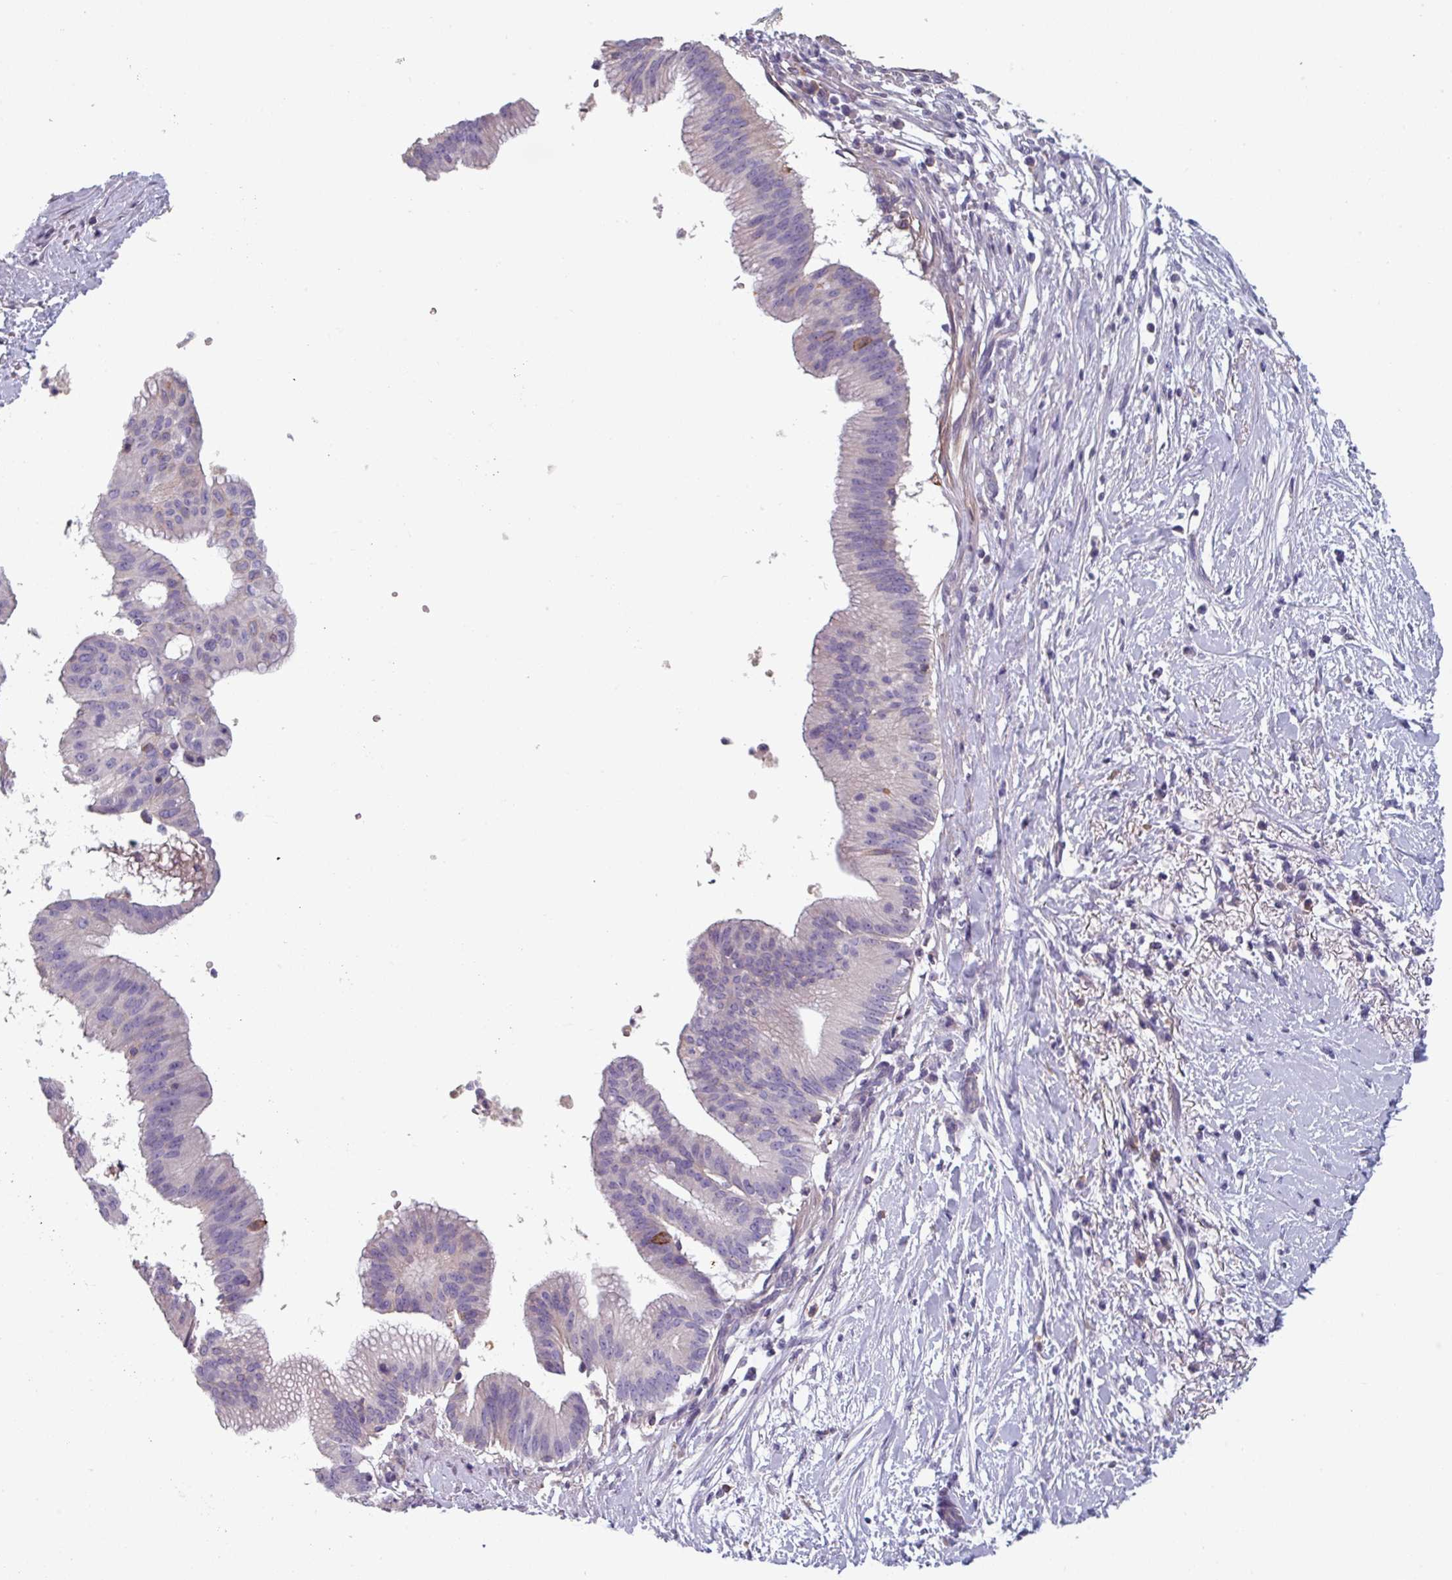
{"staining": {"intensity": "negative", "quantity": "none", "location": "none"}, "tissue": "pancreatic cancer", "cell_type": "Tumor cells", "image_type": "cancer", "snomed": [{"axis": "morphology", "description": "Adenocarcinoma, NOS"}, {"axis": "topography", "description": "Pancreas"}], "caption": "DAB (3,3'-diaminobenzidine) immunohistochemical staining of pancreatic cancer (adenocarcinoma) exhibits no significant positivity in tumor cells.", "gene": "TMEM132A", "patient": {"sex": "male", "age": 68}}